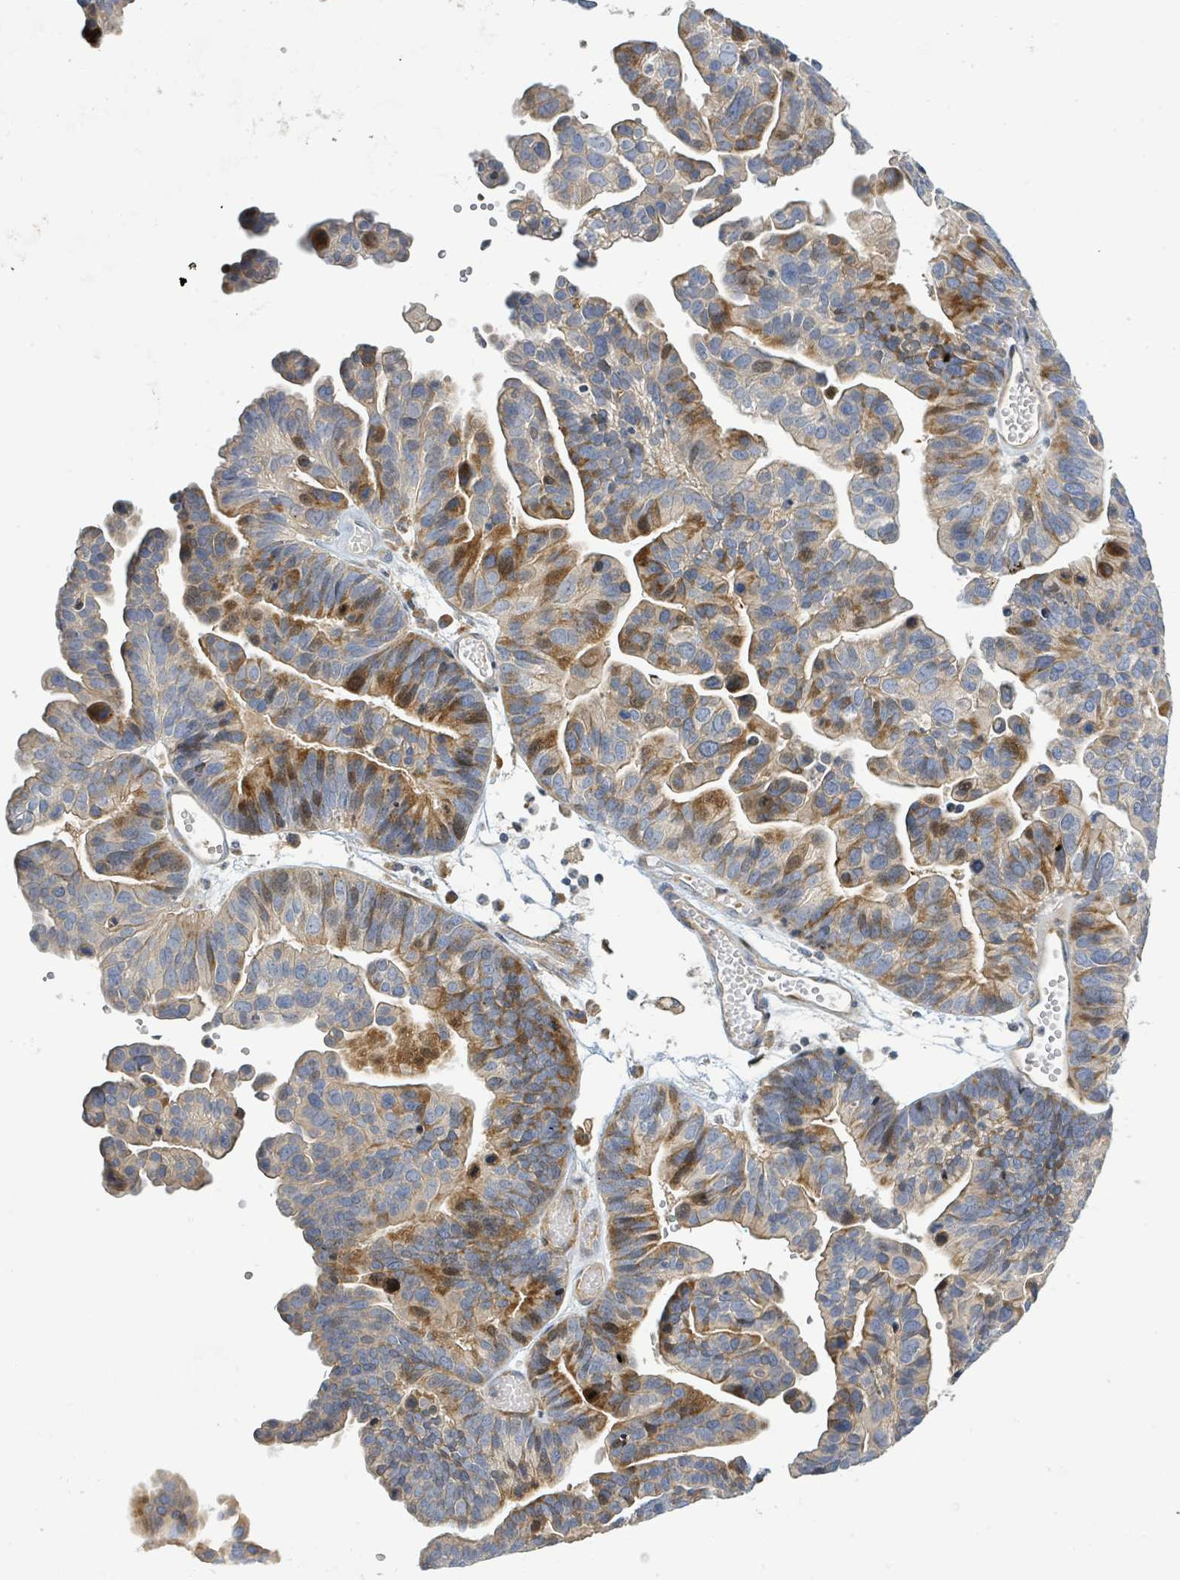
{"staining": {"intensity": "moderate", "quantity": "<25%", "location": "cytoplasmic/membranous,nuclear"}, "tissue": "ovarian cancer", "cell_type": "Tumor cells", "image_type": "cancer", "snomed": [{"axis": "morphology", "description": "Cystadenocarcinoma, serous, NOS"}, {"axis": "topography", "description": "Ovary"}], "caption": "The photomicrograph reveals a brown stain indicating the presence of a protein in the cytoplasmic/membranous and nuclear of tumor cells in ovarian cancer (serous cystadenocarcinoma).", "gene": "CFAP210", "patient": {"sex": "female", "age": 56}}